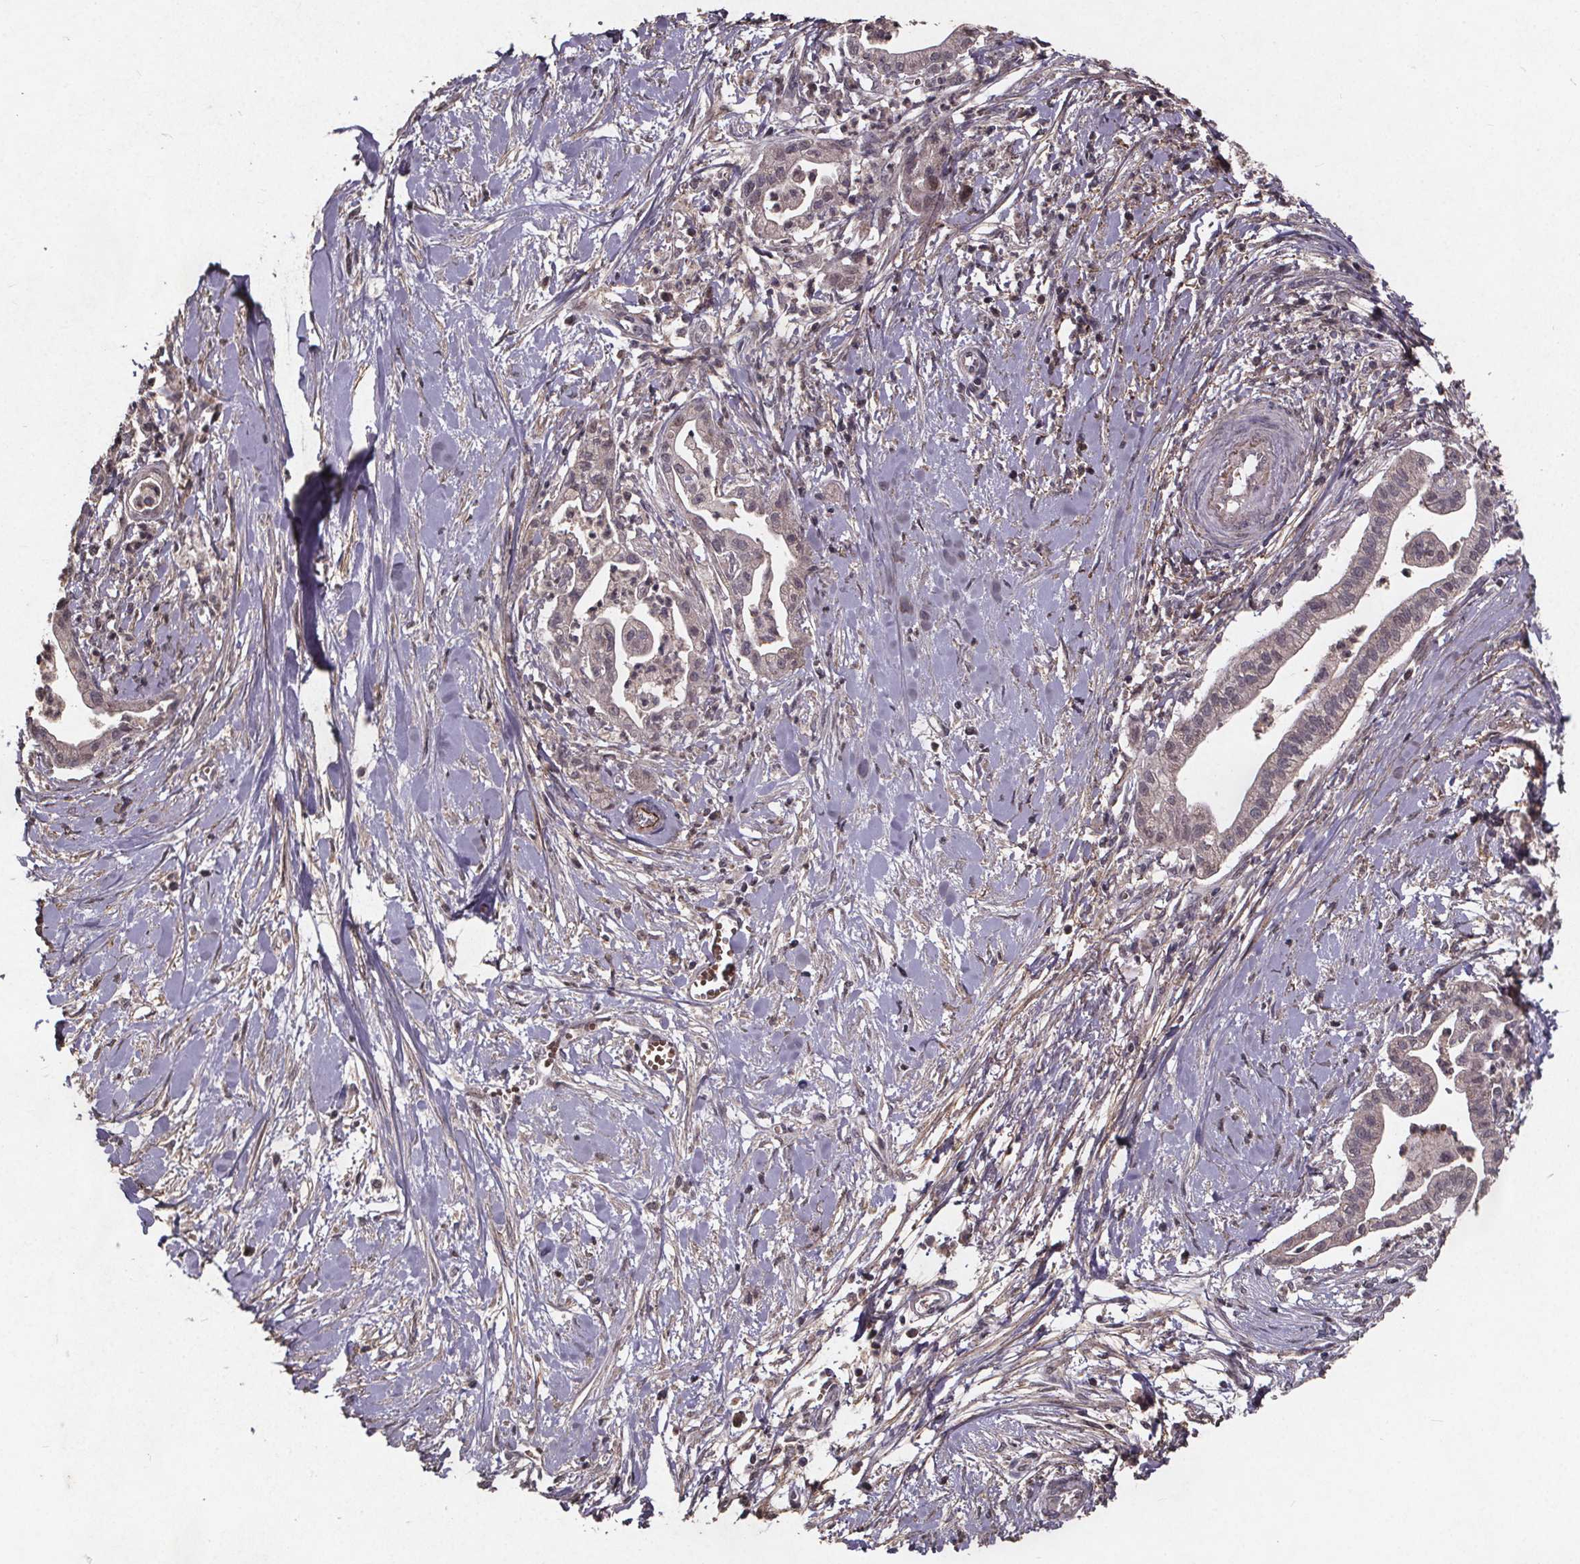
{"staining": {"intensity": "negative", "quantity": "none", "location": "none"}, "tissue": "pancreatic cancer", "cell_type": "Tumor cells", "image_type": "cancer", "snomed": [{"axis": "morphology", "description": "Normal tissue, NOS"}, {"axis": "morphology", "description": "Adenocarcinoma, NOS"}, {"axis": "topography", "description": "Lymph node"}, {"axis": "topography", "description": "Pancreas"}], "caption": "DAB (3,3'-diaminobenzidine) immunohistochemical staining of pancreatic adenocarcinoma displays no significant expression in tumor cells. (DAB immunohistochemistry with hematoxylin counter stain).", "gene": "GPX3", "patient": {"sex": "female", "age": 58}}